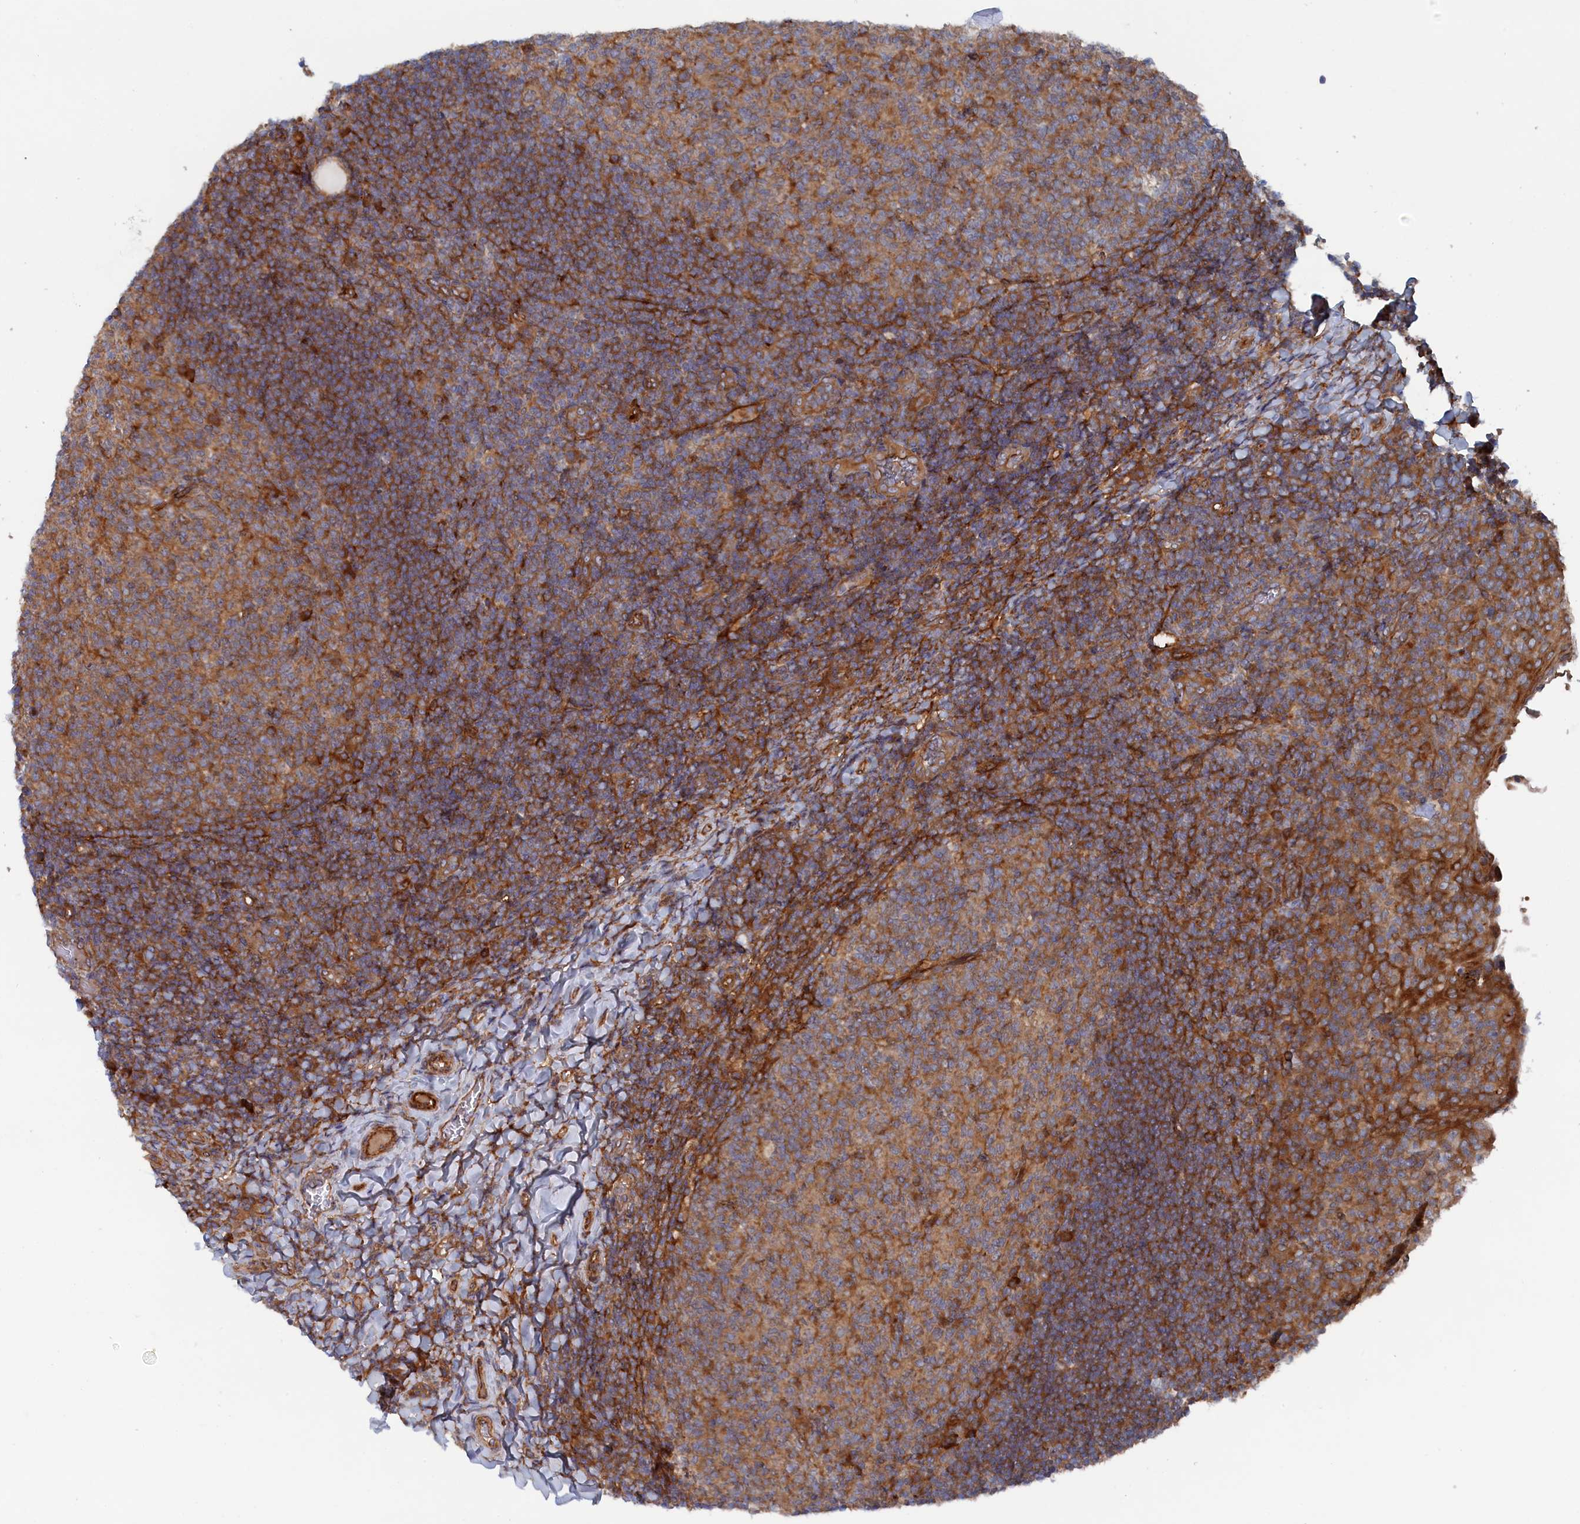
{"staining": {"intensity": "moderate", "quantity": "25%-75%", "location": "cytoplasmic/membranous"}, "tissue": "tonsil", "cell_type": "Germinal center cells", "image_type": "normal", "snomed": [{"axis": "morphology", "description": "Normal tissue, NOS"}, {"axis": "topography", "description": "Tonsil"}], "caption": "Benign tonsil displays moderate cytoplasmic/membranous positivity in approximately 25%-75% of germinal center cells (DAB IHC with brightfield microscopy, high magnification)..", "gene": "TMEM196", "patient": {"sex": "female", "age": 10}}